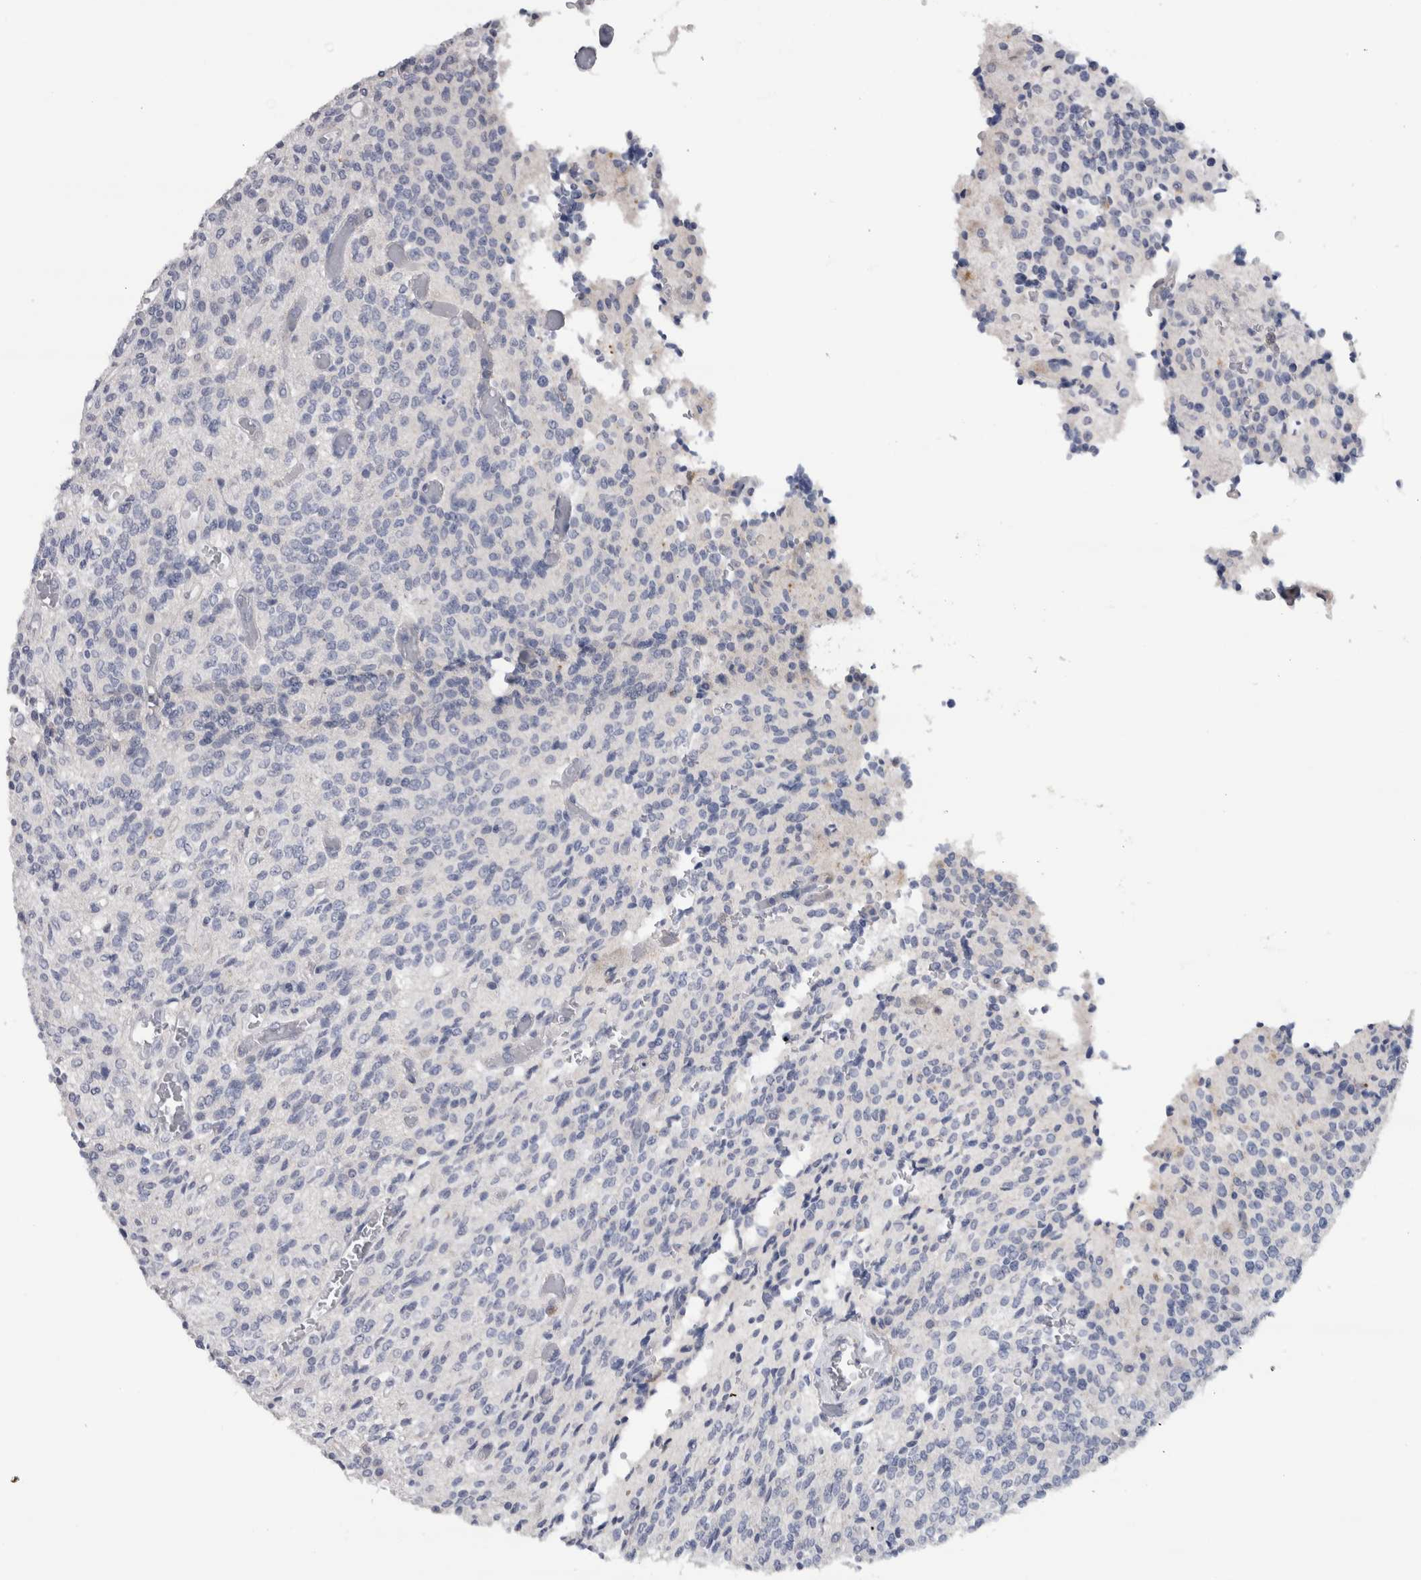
{"staining": {"intensity": "negative", "quantity": "none", "location": "none"}, "tissue": "glioma", "cell_type": "Tumor cells", "image_type": "cancer", "snomed": [{"axis": "morphology", "description": "Glioma, malignant, High grade"}, {"axis": "topography", "description": "Brain"}], "caption": "Immunohistochemical staining of malignant glioma (high-grade) displays no significant positivity in tumor cells.", "gene": "CD63", "patient": {"sex": "male", "age": 34}}